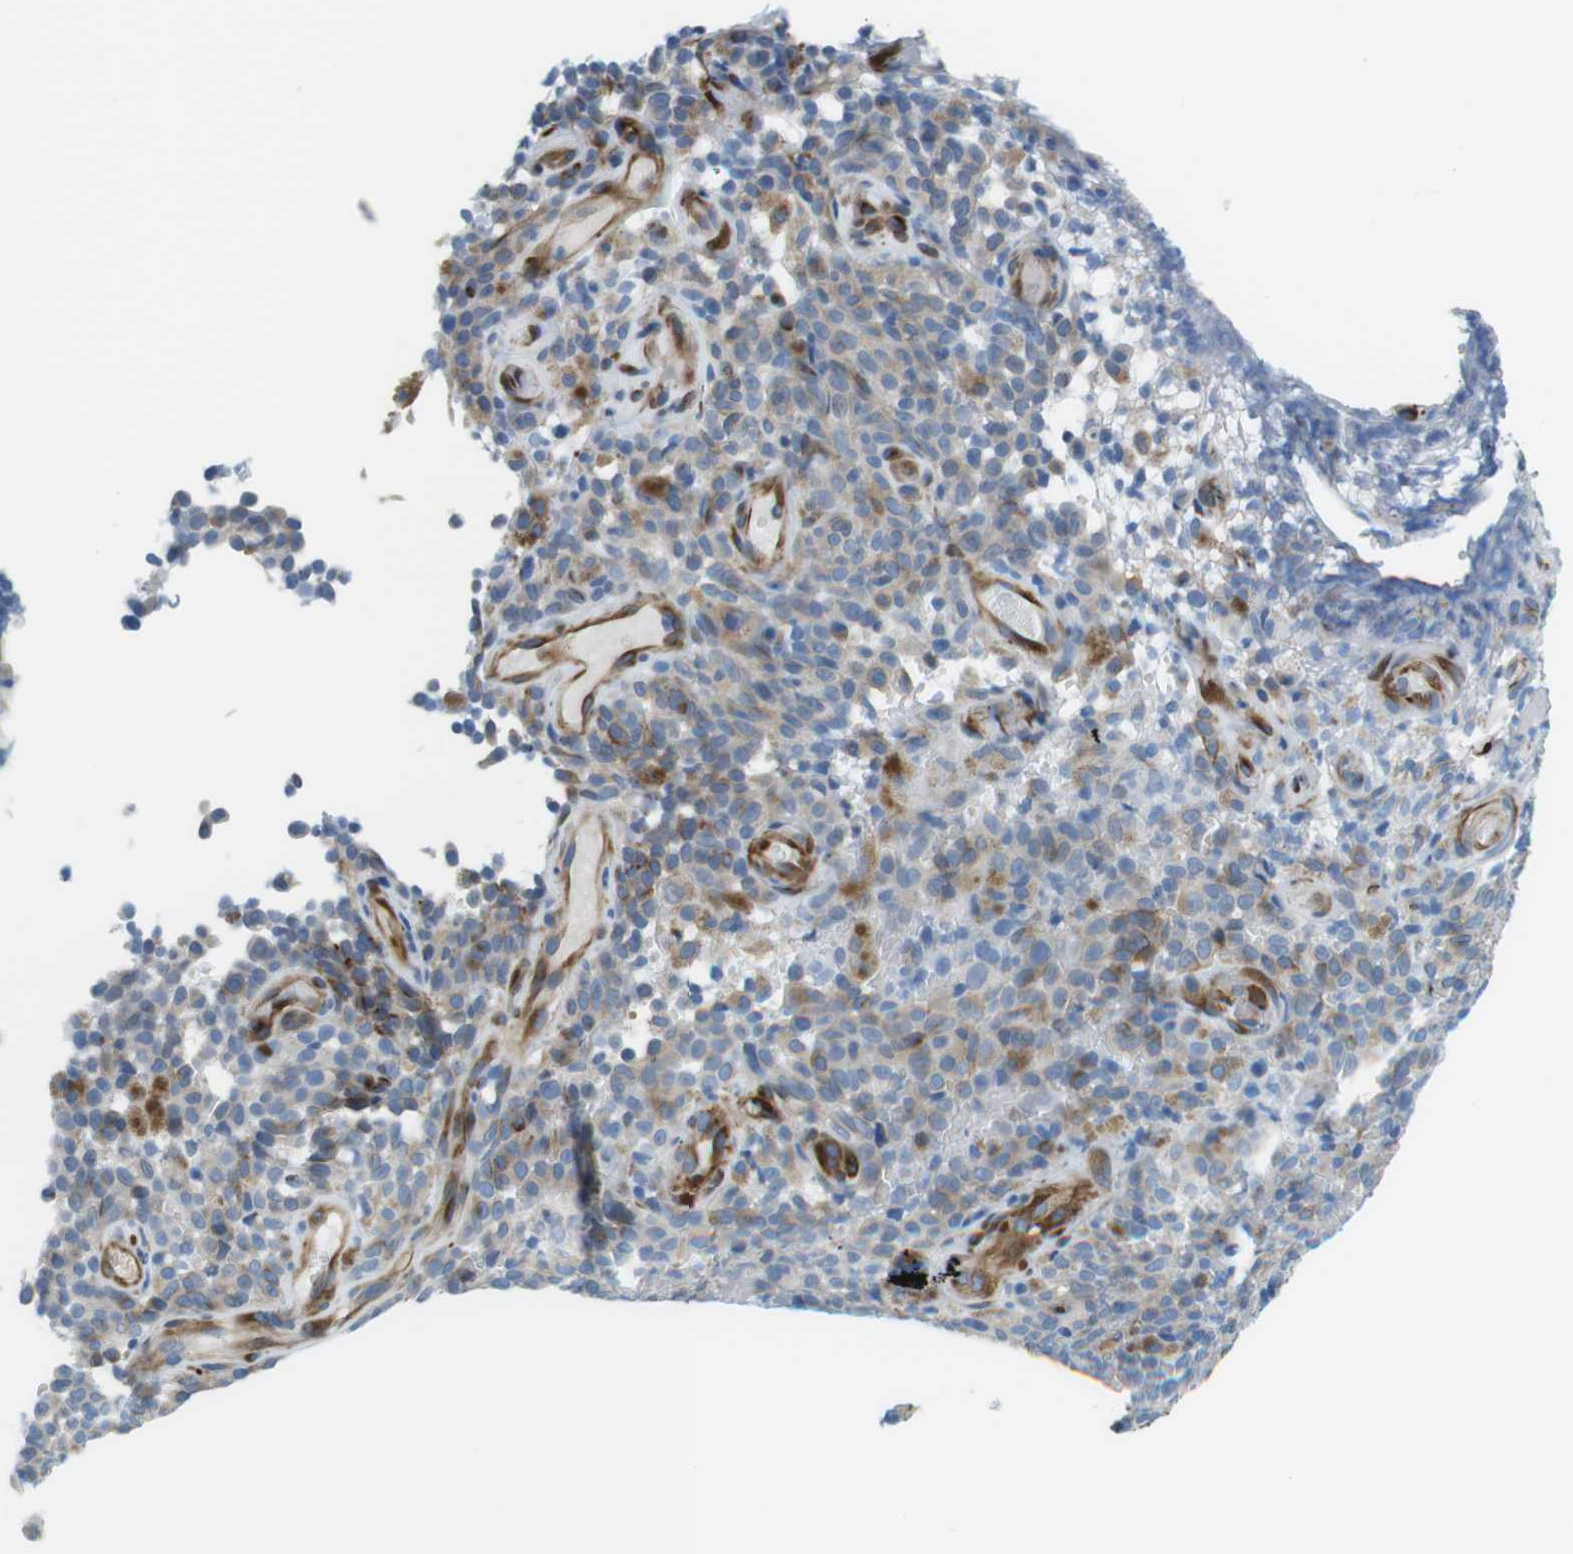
{"staining": {"intensity": "weak", "quantity": "25%-75%", "location": "cytoplasmic/membranous"}, "tissue": "melanoma", "cell_type": "Tumor cells", "image_type": "cancer", "snomed": [{"axis": "morphology", "description": "Malignant melanoma, NOS"}, {"axis": "topography", "description": "Skin"}], "caption": "High-magnification brightfield microscopy of melanoma stained with DAB (3,3'-diaminobenzidine) (brown) and counterstained with hematoxylin (blue). tumor cells exhibit weak cytoplasmic/membranous positivity is present in approximately25%-75% of cells.", "gene": "EMP2", "patient": {"sex": "female", "age": 82}}